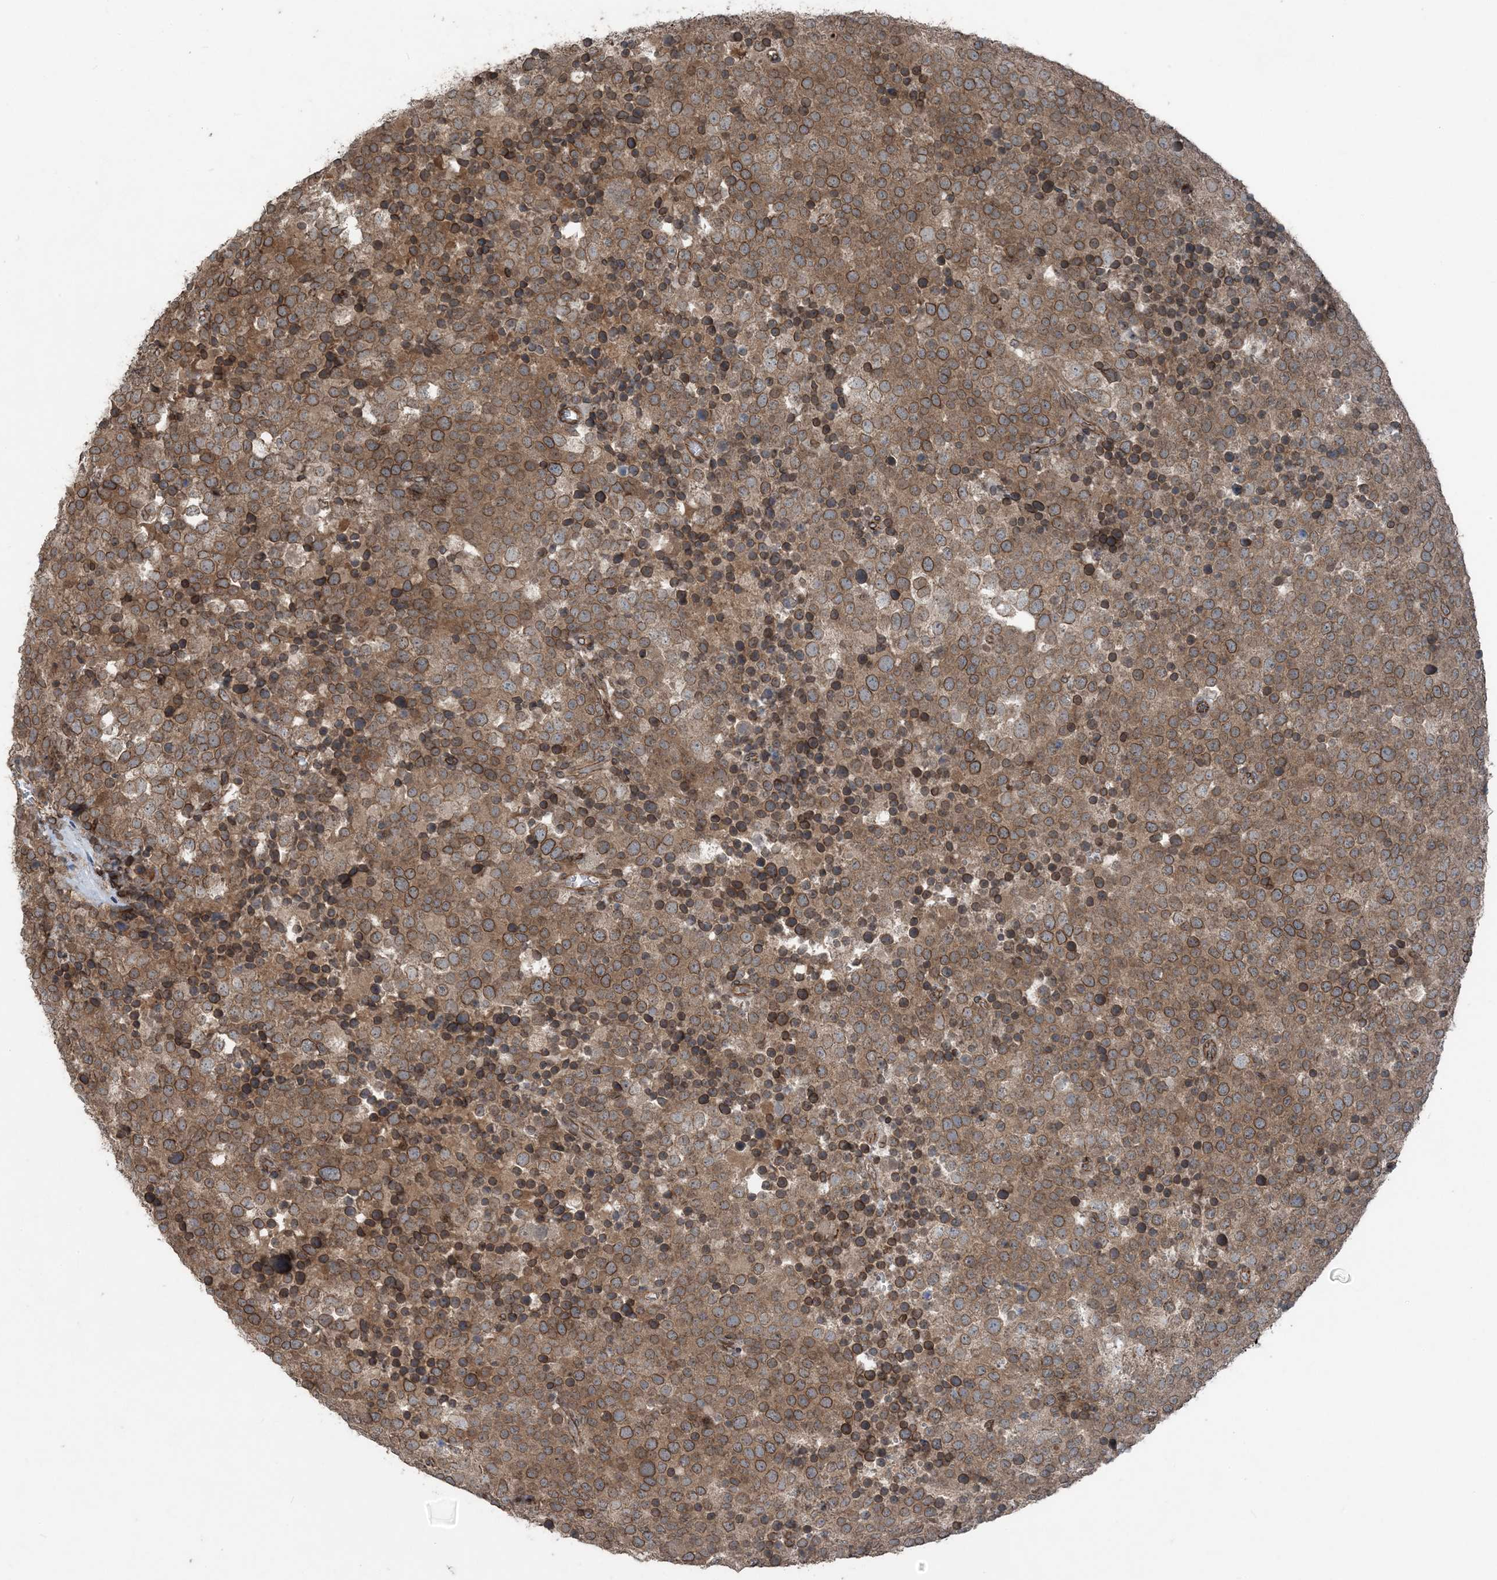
{"staining": {"intensity": "moderate", "quantity": ">75%", "location": "cytoplasmic/membranous,nuclear"}, "tissue": "testis cancer", "cell_type": "Tumor cells", "image_type": "cancer", "snomed": [{"axis": "morphology", "description": "Seminoma, NOS"}, {"axis": "topography", "description": "Testis"}], "caption": "Brown immunohistochemical staining in human seminoma (testis) exhibits moderate cytoplasmic/membranous and nuclear positivity in about >75% of tumor cells. The staining was performed using DAB, with brown indicating positive protein expression. Nuclei are stained blue with hematoxylin.", "gene": "ZFAND2B", "patient": {"sex": "male", "age": 71}}